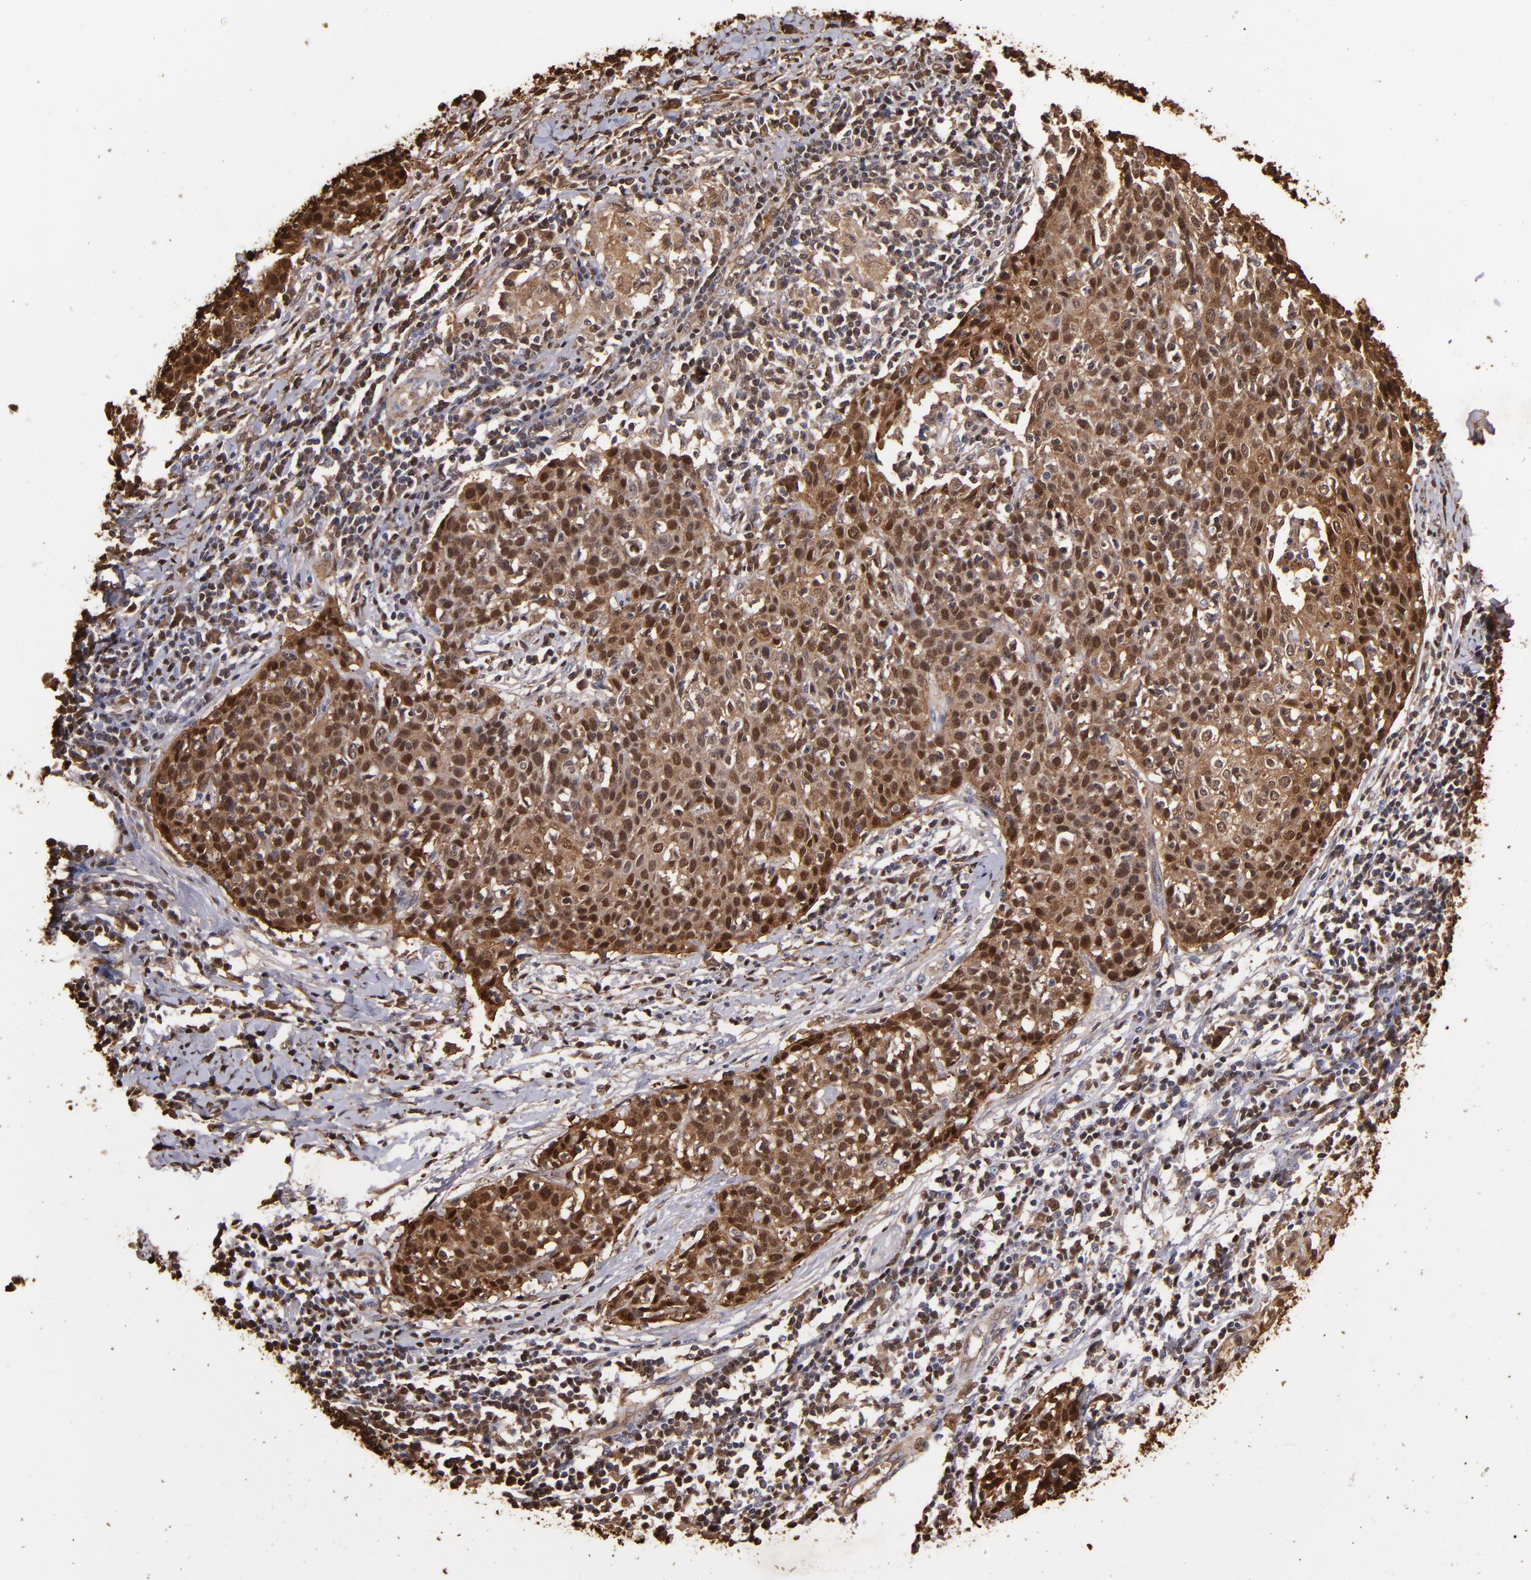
{"staining": {"intensity": "strong", "quantity": ">75%", "location": "cytoplasmic/membranous,nuclear"}, "tissue": "cervical cancer", "cell_type": "Tumor cells", "image_type": "cancer", "snomed": [{"axis": "morphology", "description": "Squamous cell carcinoma, NOS"}, {"axis": "topography", "description": "Cervix"}], "caption": "Strong cytoplasmic/membranous and nuclear staining for a protein is present in approximately >75% of tumor cells of cervical cancer (squamous cell carcinoma) using immunohistochemistry.", "gene": "S100A2", "patient": {"sex": "female", "age": 38}}